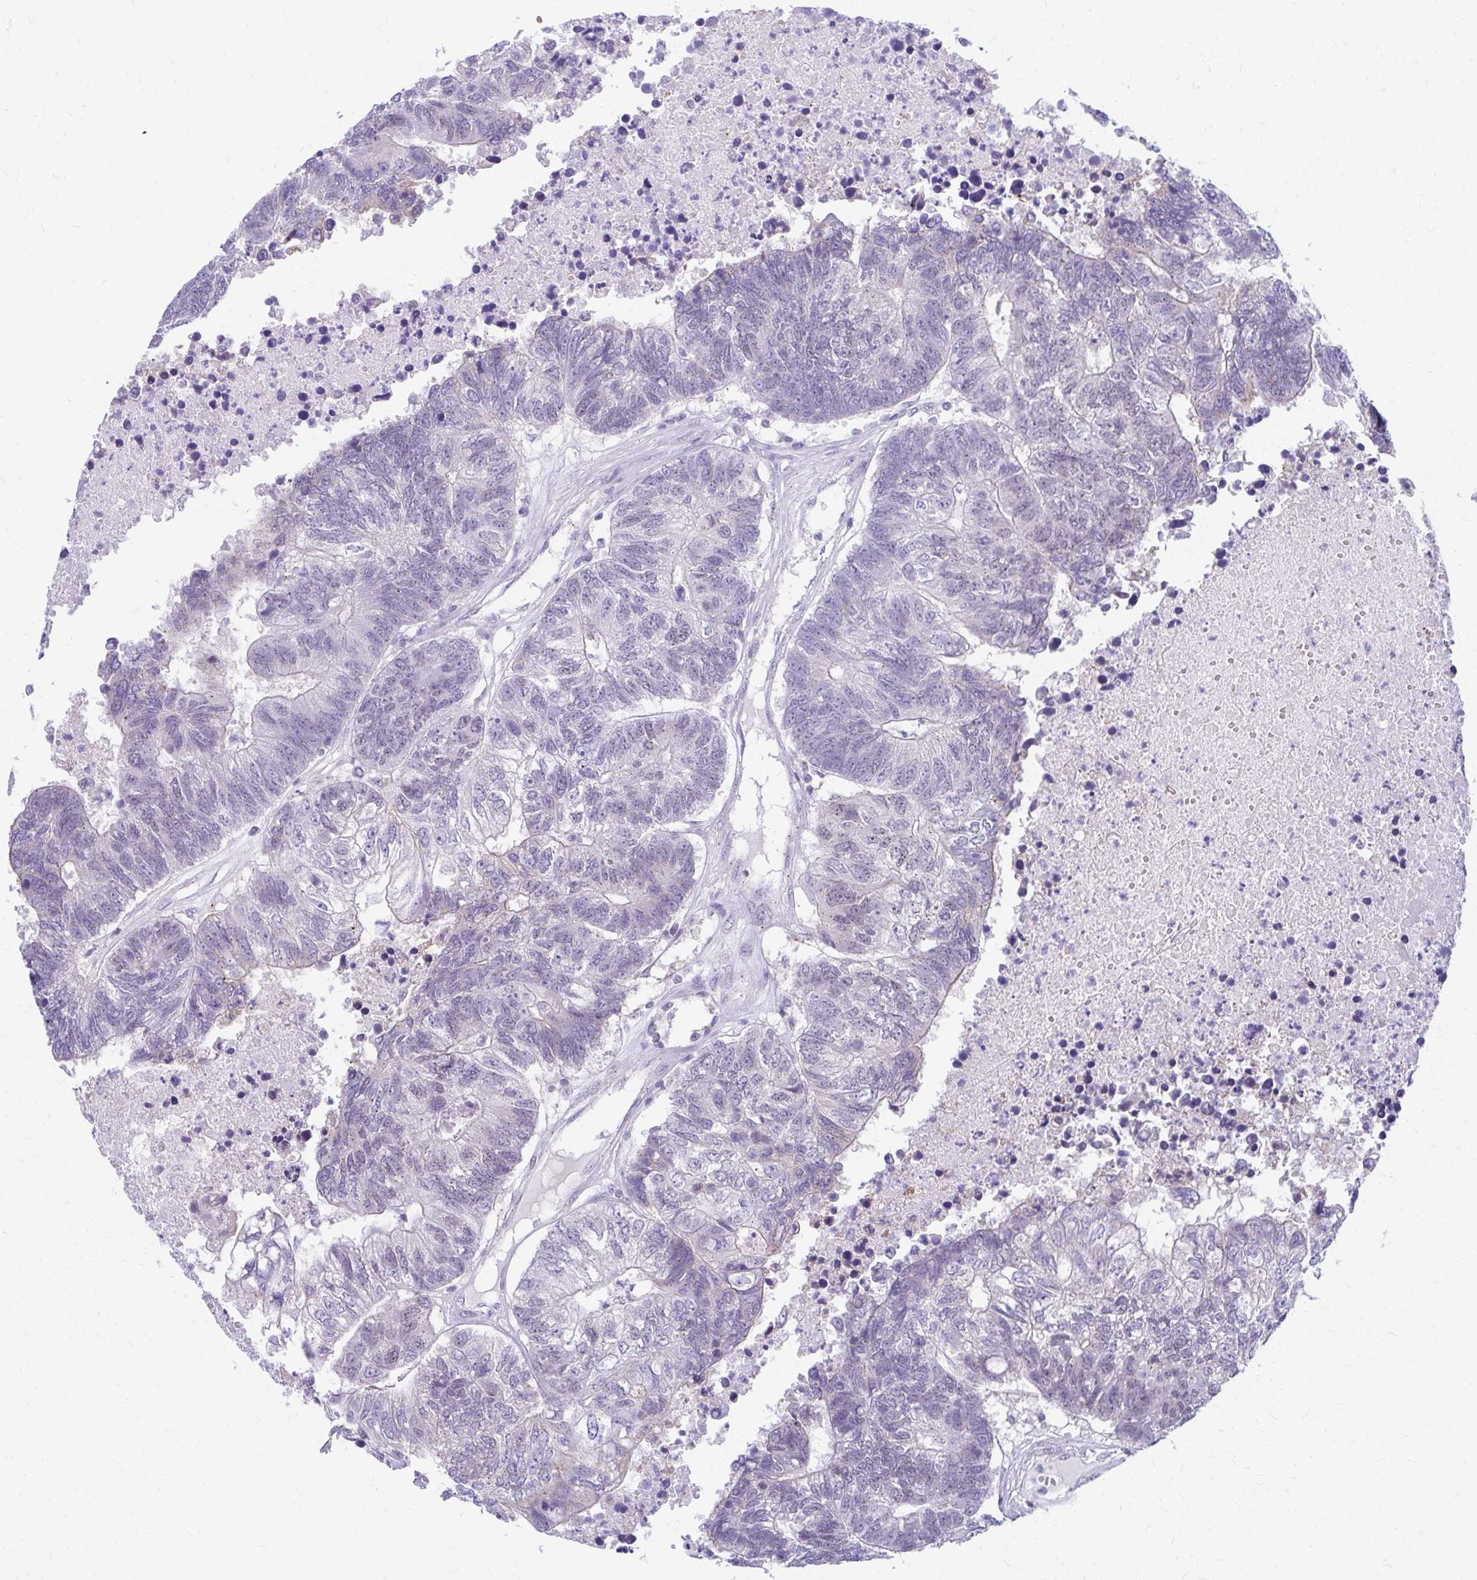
{"staining": {"intensity": "negative", "quantity": "none", "location": "none"}, "tissue": "colorectal cancer", "cell_type": "Tumor cells", "image_type": "cancer", "snomed": [{"axis": "morphology", "description": "Adenocarcinoma, NOS"}, {"axis": "topography", "description": "Colon"}], "caption": "A photomicrograph of human colorectal cancer (adenocarcinoma) is negative for staining in tumor cells. (Stains: DAB IHC with hematoxylin counter stain, Microscopy: brightfield microscopy at high magnification).", "gene": "RADIL", "patient": {"sex": "female", "age": 48}}